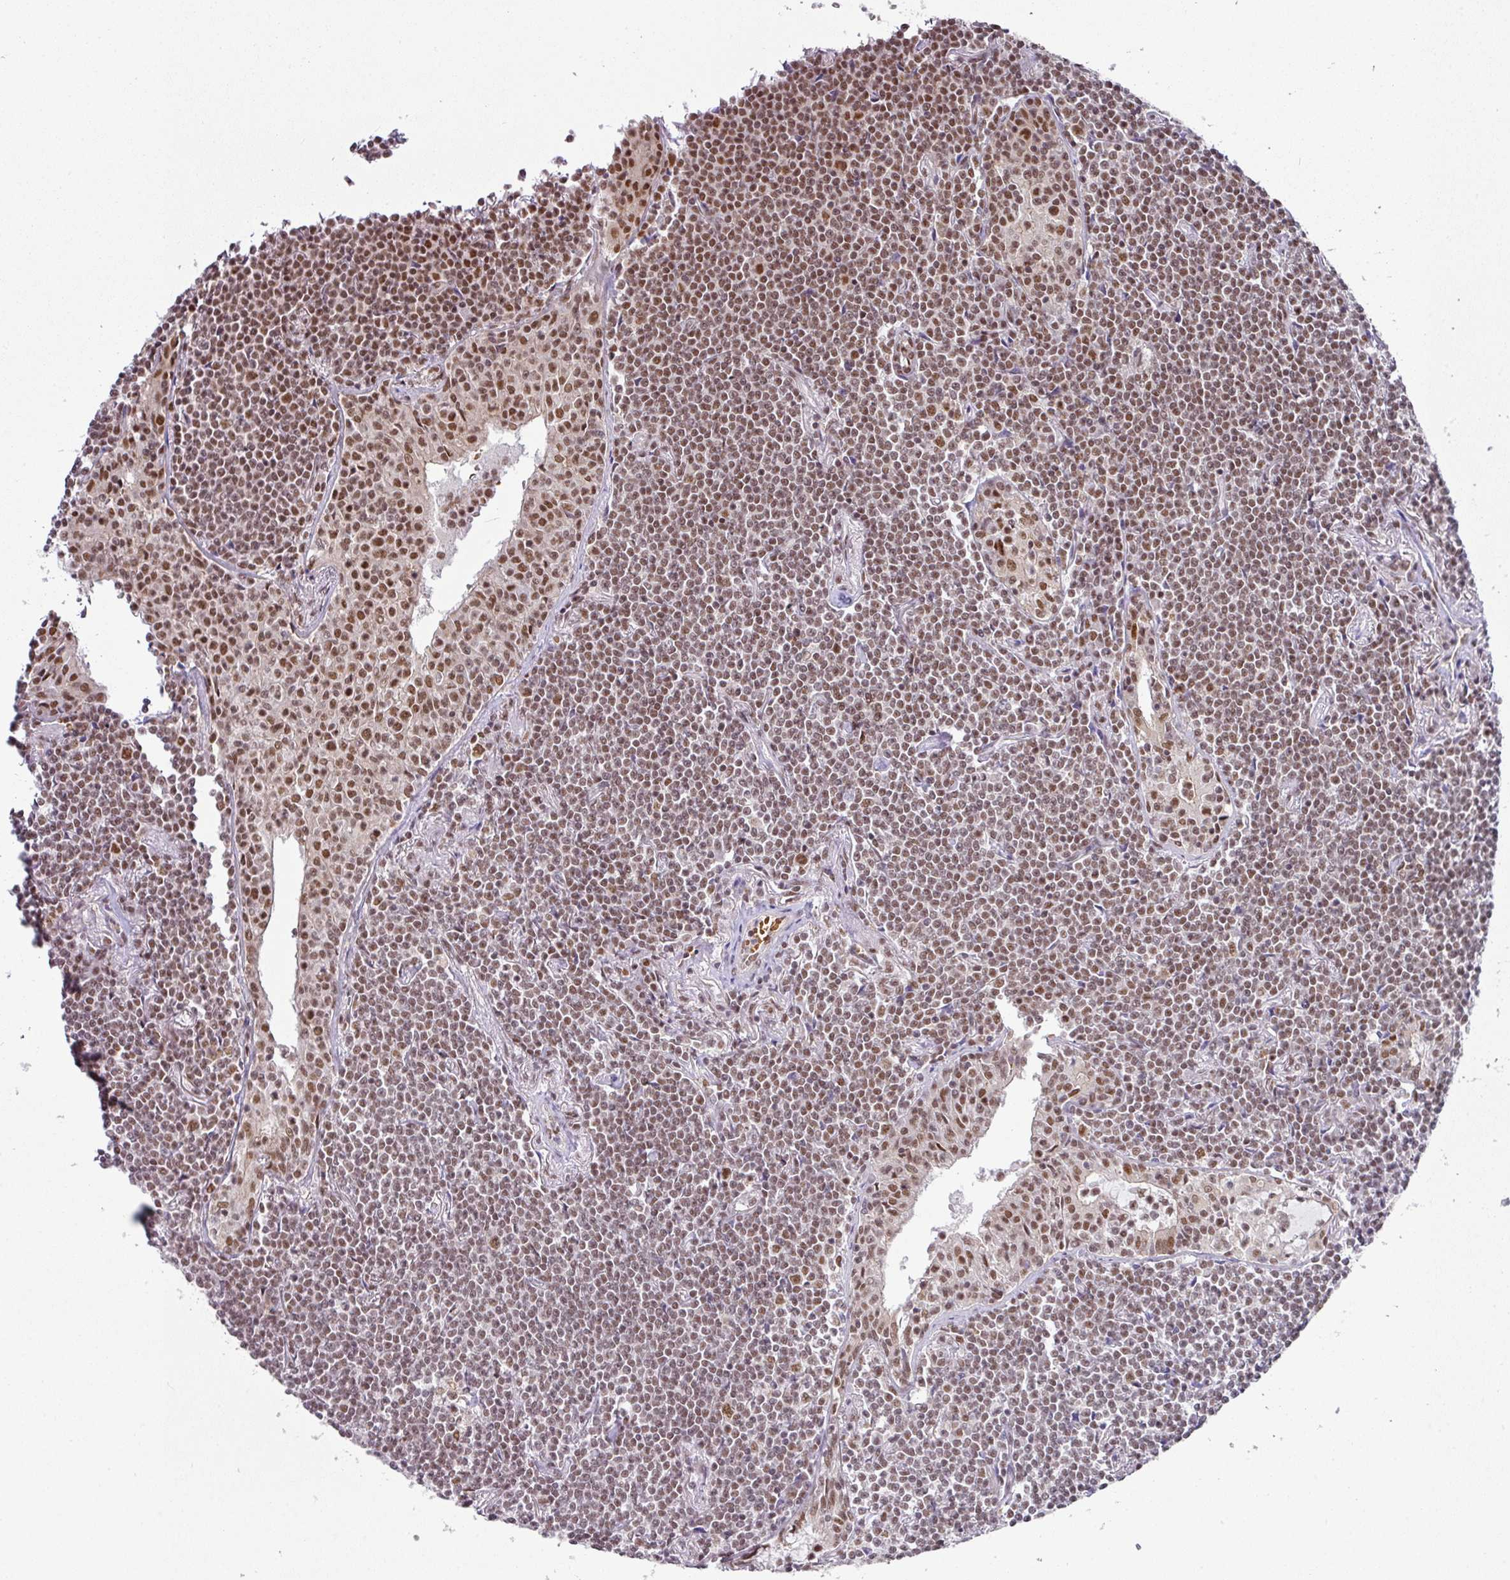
{"staining": {"intensity": "moderate", "quantity": ">75%", "location": "nuclear"}, "tissue": "lymphoma", "cell_type": "Tumor cells", "image_type": "cancer", "snomed": [{"axis": "morphology", "description": "Malignant lymphoma, non-Hodgkin's type, Low grade"}, {"axis": "topography", "description": "Lung"}], "caption": "Immunohistochemistry (IHC) of low-grade malignant lymphoma, non-Hodgkin's type exhibits medium levels of moderate nuclear positivity in approximately >75% of tumor cells.", "gene": "NCOA5", "patient": {"sex": "female", "age": 71}}